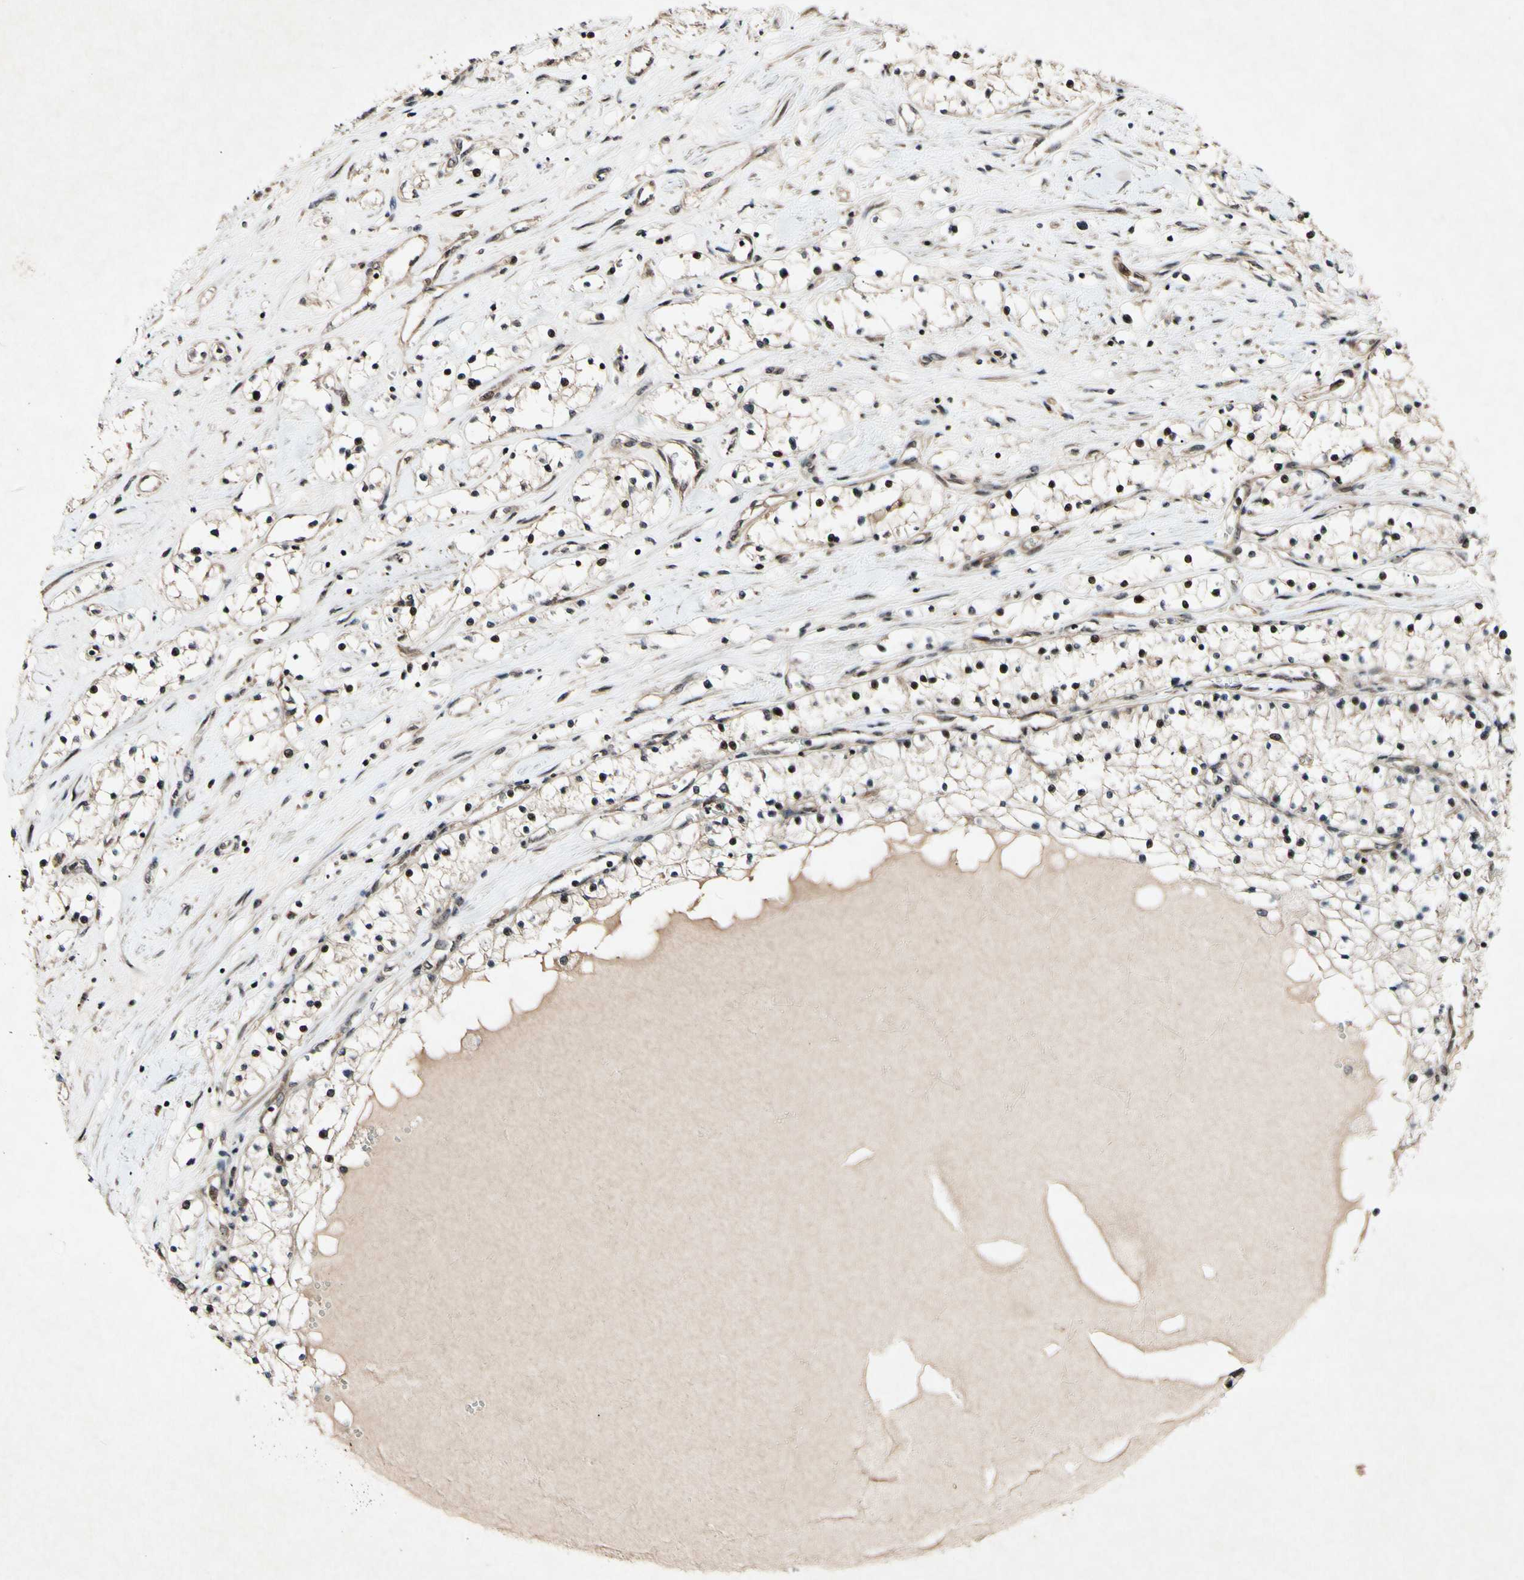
{"staining": {"intensity": "moderate", "quantity": "25%-75%", "location": "cytoplasmic/membranous,nuclear"}, "tissue": "renal cancer", "cell_type": "Tumor cells", "image_type": "cancer", "snomed": [{"axis": "morphology", "description": "Adenocarcinoma, NOS"}, {"axis": "topography", "description": "Kidney"}], "caption": "The histopathology image exhibits staining of renal cancer (adenocarcinoma), revealing moderate cytoplasmic/membranous and nuclear protein staining (brown color) within tumor cells.", "gene": "CSNK1E", "patient": {"sex": "male", "age": 68}}